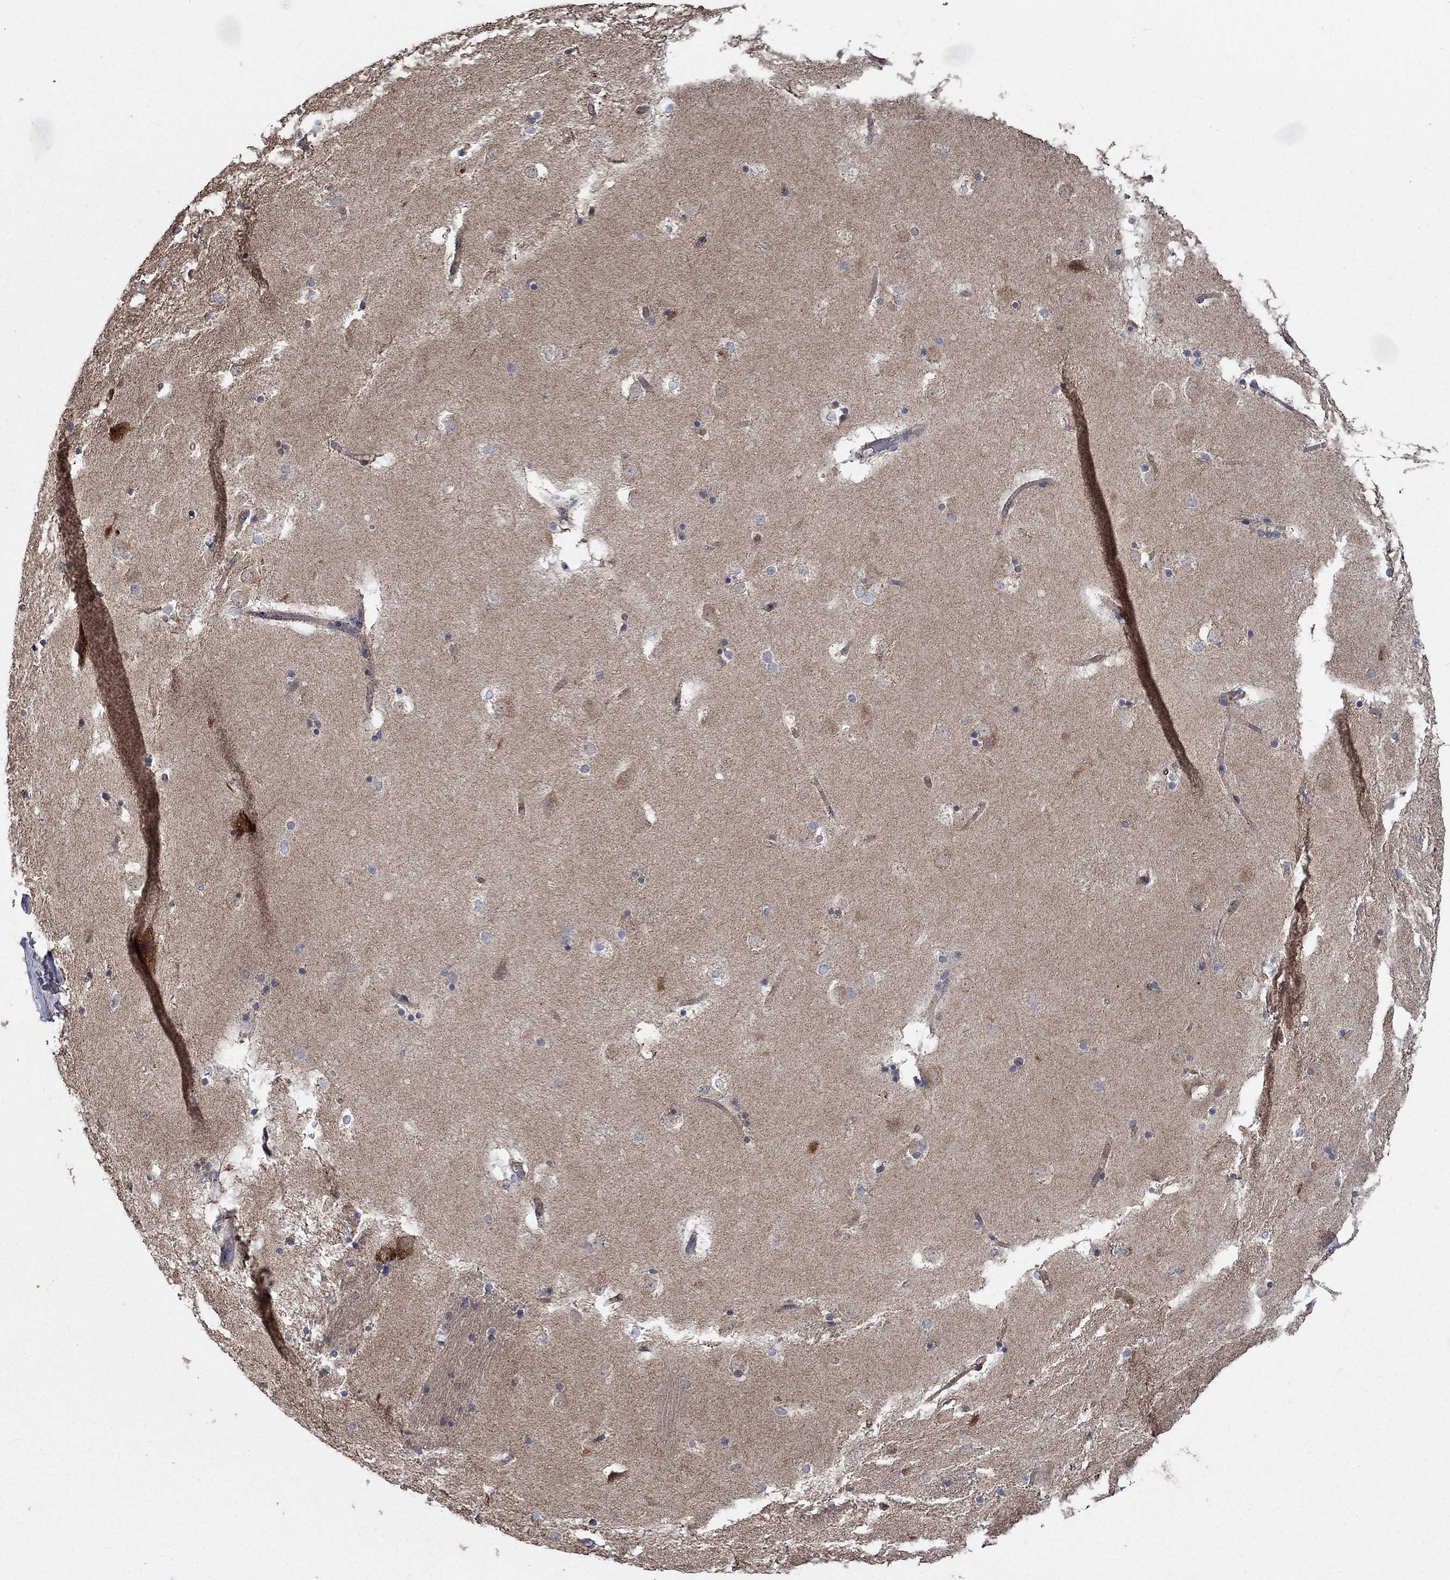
{"staining": {"intensity": "moderate", "quantity": "<25%", "location": "cytoplasmic/membranous"}, "tissue": "caudate", "cell_type": "Glial cells", "image_type": "normal", "snomed": [{"axis": "morphology", "description": "Normal tissue, NOS"}, {"axis": "topography", "description": "Lateral ventricle wall"}], "caption": "Immunohistochemistry photomicrograph of unremarkable caudate: caudate stained using immunohistochemistry shows low levels of moderate protein expression localized specifically in the cytoplasmic/membranous of glial cells, appearing as a cytoplasmic/membranous brown color.", "gene": "HID1", "patient": {"sex": "male", "age": 51}}